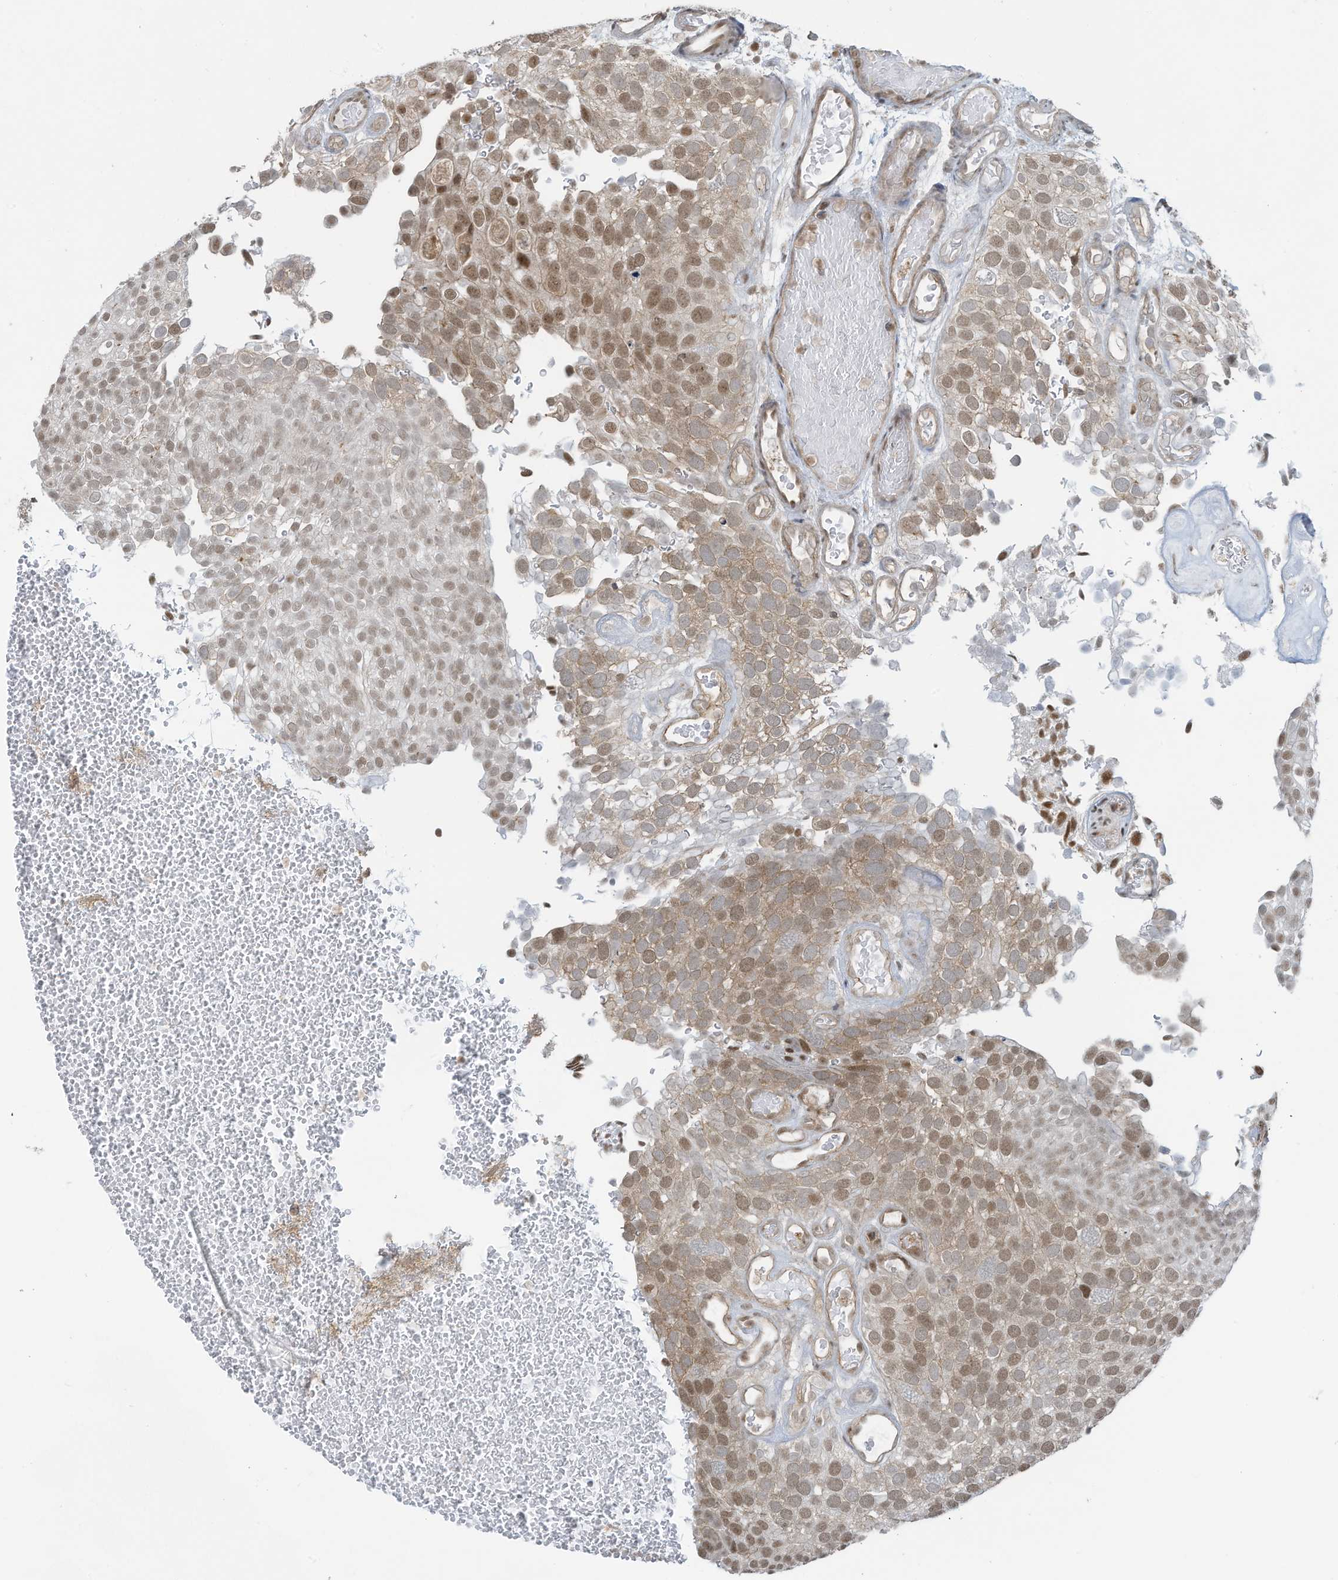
{"staining": {"intensity": "moderate", "quantity": ">75%", "location": "nuclear"}, "tissue": "urothelial cancer", "cell_type": "Tumor cells", "image_type": "cancer", "snomed": [{"axis": "morphology", "description": "Urothelial carcinoma, Low grade"}, {"axis": "topography", "description": "Urinary bladder"}], "caption": "Approximately >75% of tumor cells in human urothelial carcinoma (low-grade) demonstrate moderate nuclear protein positivity as visualized by brown immunohistochemical staining.", "gene": "DBR1", "patient": {"sex": "male", "age": 78}}